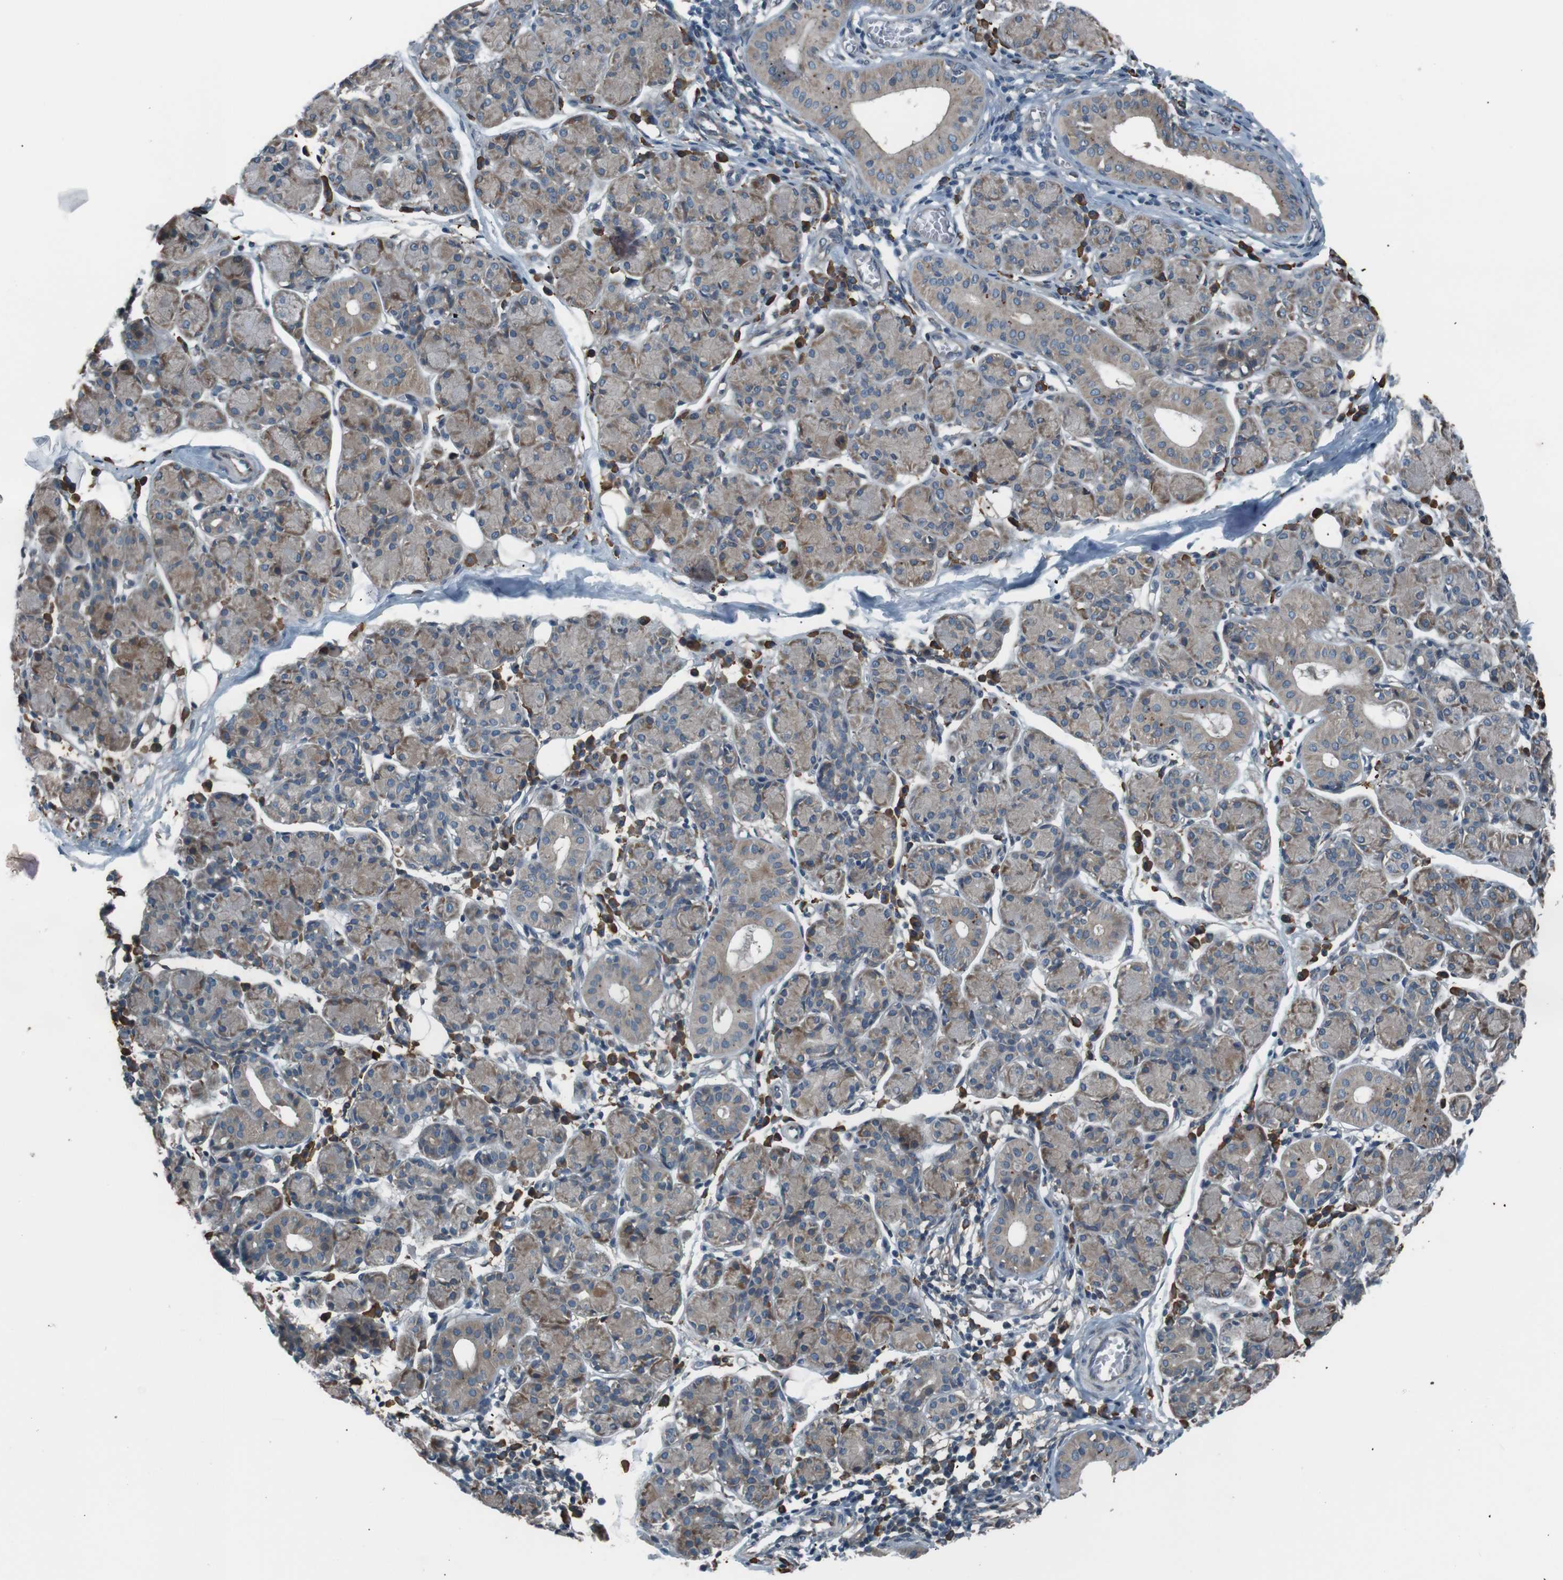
{"staining": {"intensity": "moderate", "quantity": "25%-75%", "location": "cytoplasmic/membranous"}, "tissue": "salivary gland", "cell_type": "Glandular cells", "image_type": "normal", "snomed": [{"axis": "morphology", "description": "Normal tissue, NOS"}, {"axis": "morphology", "description": "Inflammation, NOS"}, {"axis": "topography", "description": "Lymph node"}, {"axis": "topography", "description": "Salivary gland"}], "caption": "A medium amount of moderate cytoplasmic/membranous staining is identified in approximately 25%-75% of glandular cells in unremarkable salivary gland.", "gene": "SIGMAR1", "patient": {"sex": "male", "age": 3}}